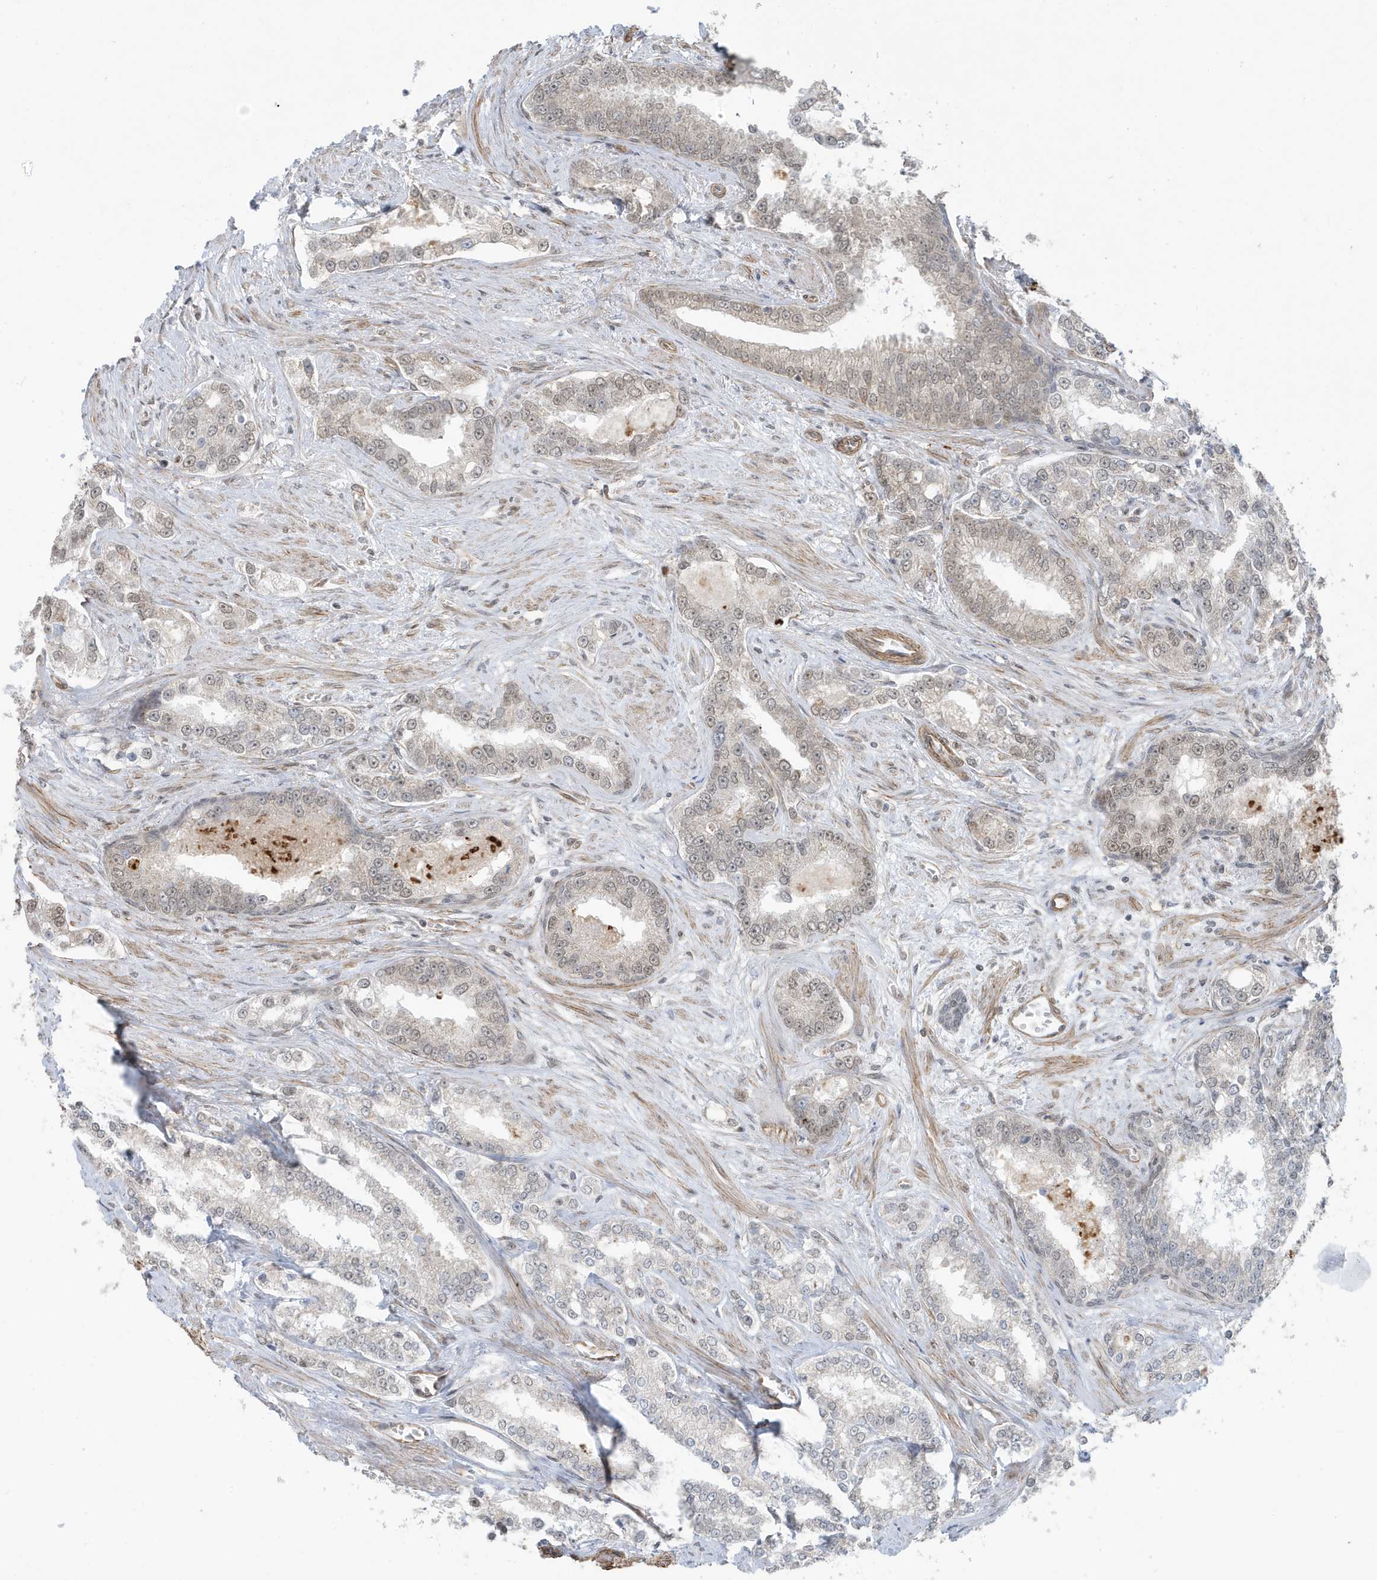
{"staining": {"intensity": "negative", "quantity": "none", "location": "none"}, "tissue": "prostate cancer", "cell_type": "Tumor cells", "image_type": "cancer", "snomed": [{"axis": "morphology", "description": "Normal tissue, NOS"}, {"axis": "morphology", "description": "Adenocarcinoma, High grade"}, {"axis": "topography", "description": "Prostate"}], "caption": "High magnification brightfield microscopy of prostate adenocarcinoma (high-grade) stained with DAB (brown) and counterstained with hematoxylin (blue): tumor cells show no significant positivity.", "gene": "CHCHD4", "patient": {"sex": "male", "age": 83}}